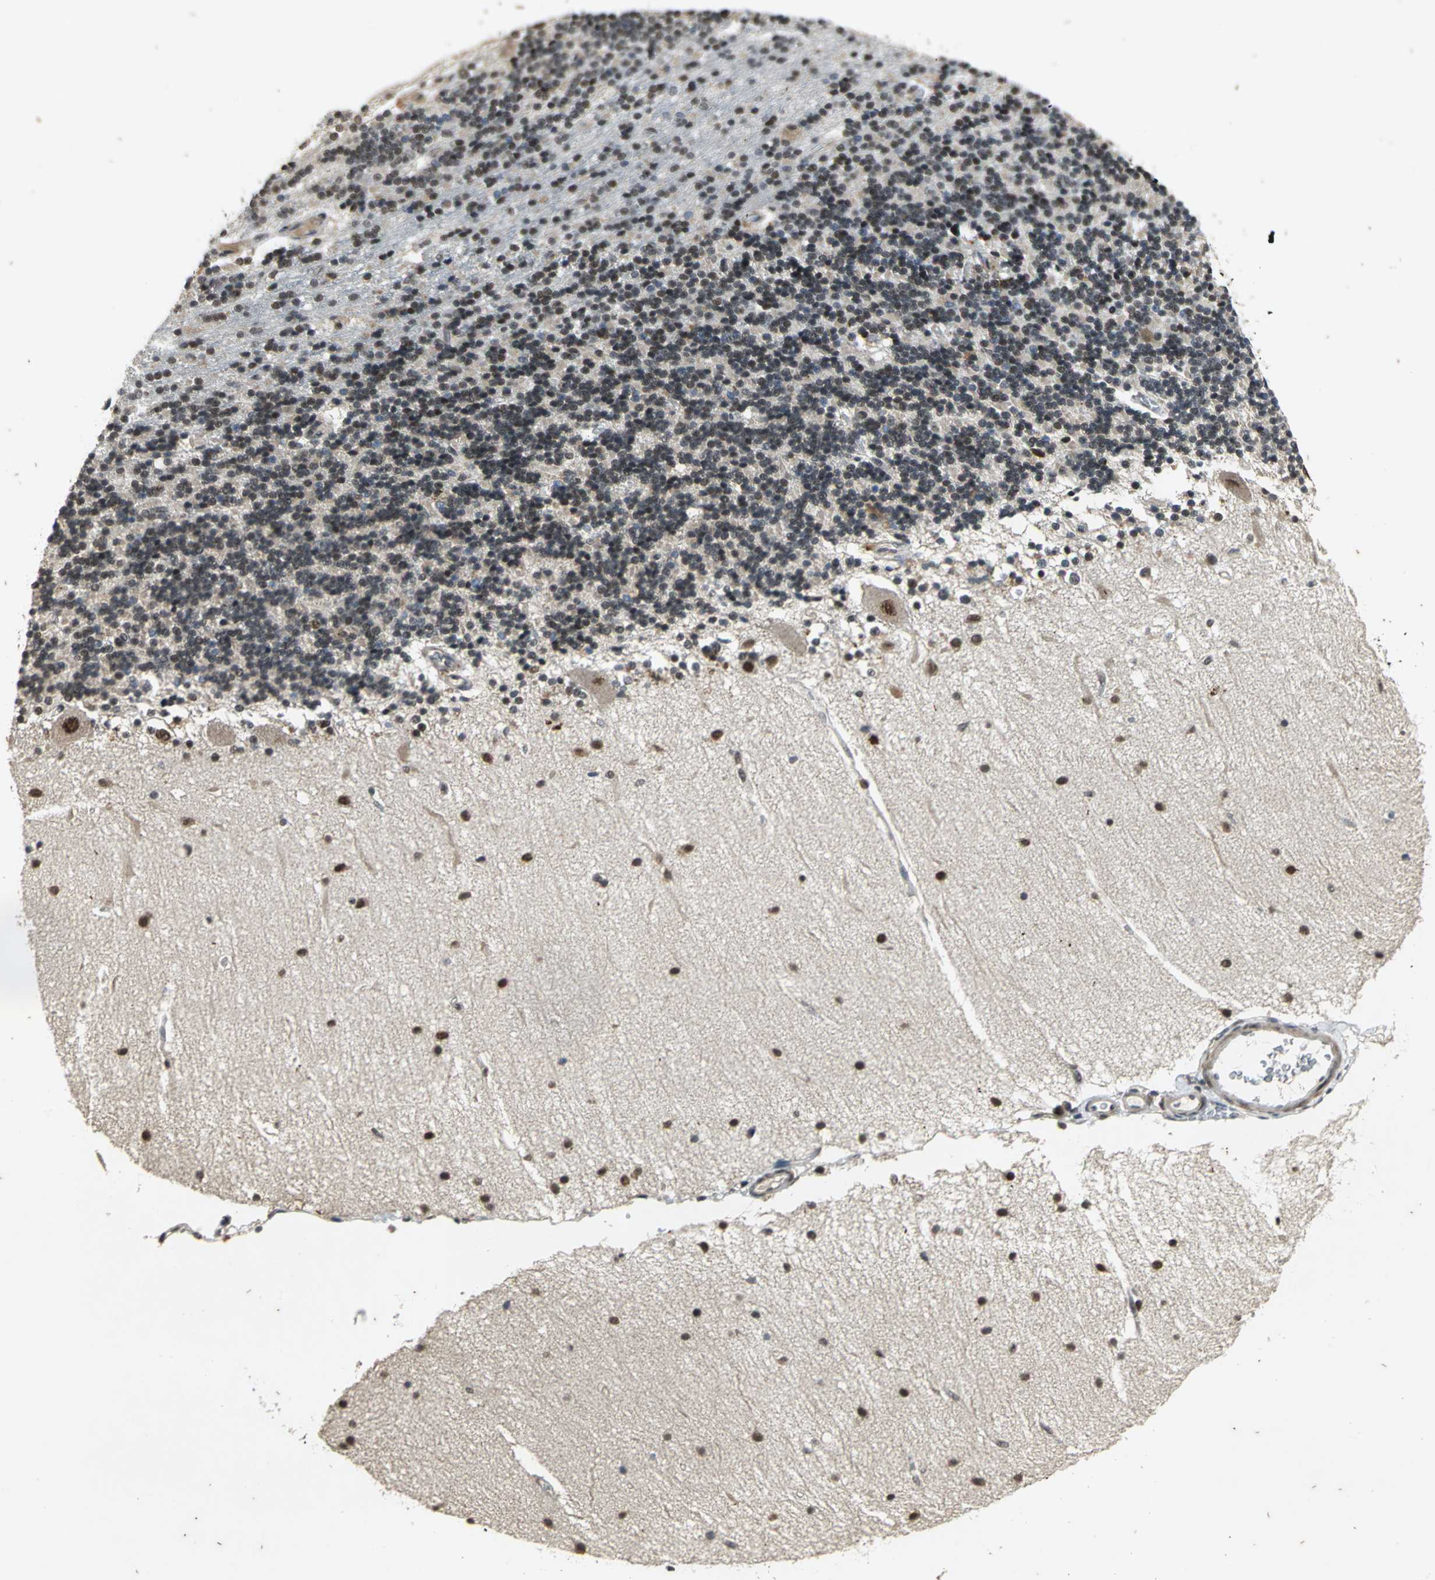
{"staining": {"intensity": "weak", "quantity": "<25%", "location": "nuclear"}, "tissue": "cerebellum", "cell_type": "Cells in granular layer", "image_type": "normal", "snomed": [{"axis": "morphology", "description": "Normal tissue, NOS"}, {"axis": "topography", "description": "Cerebellum"}], "caption": "This is an IHC image of benign human cerebellum. There is no staining in cells in granular layer.", "gene": "NOTCH3", "patient": {"sex": "female", "age": 54}}